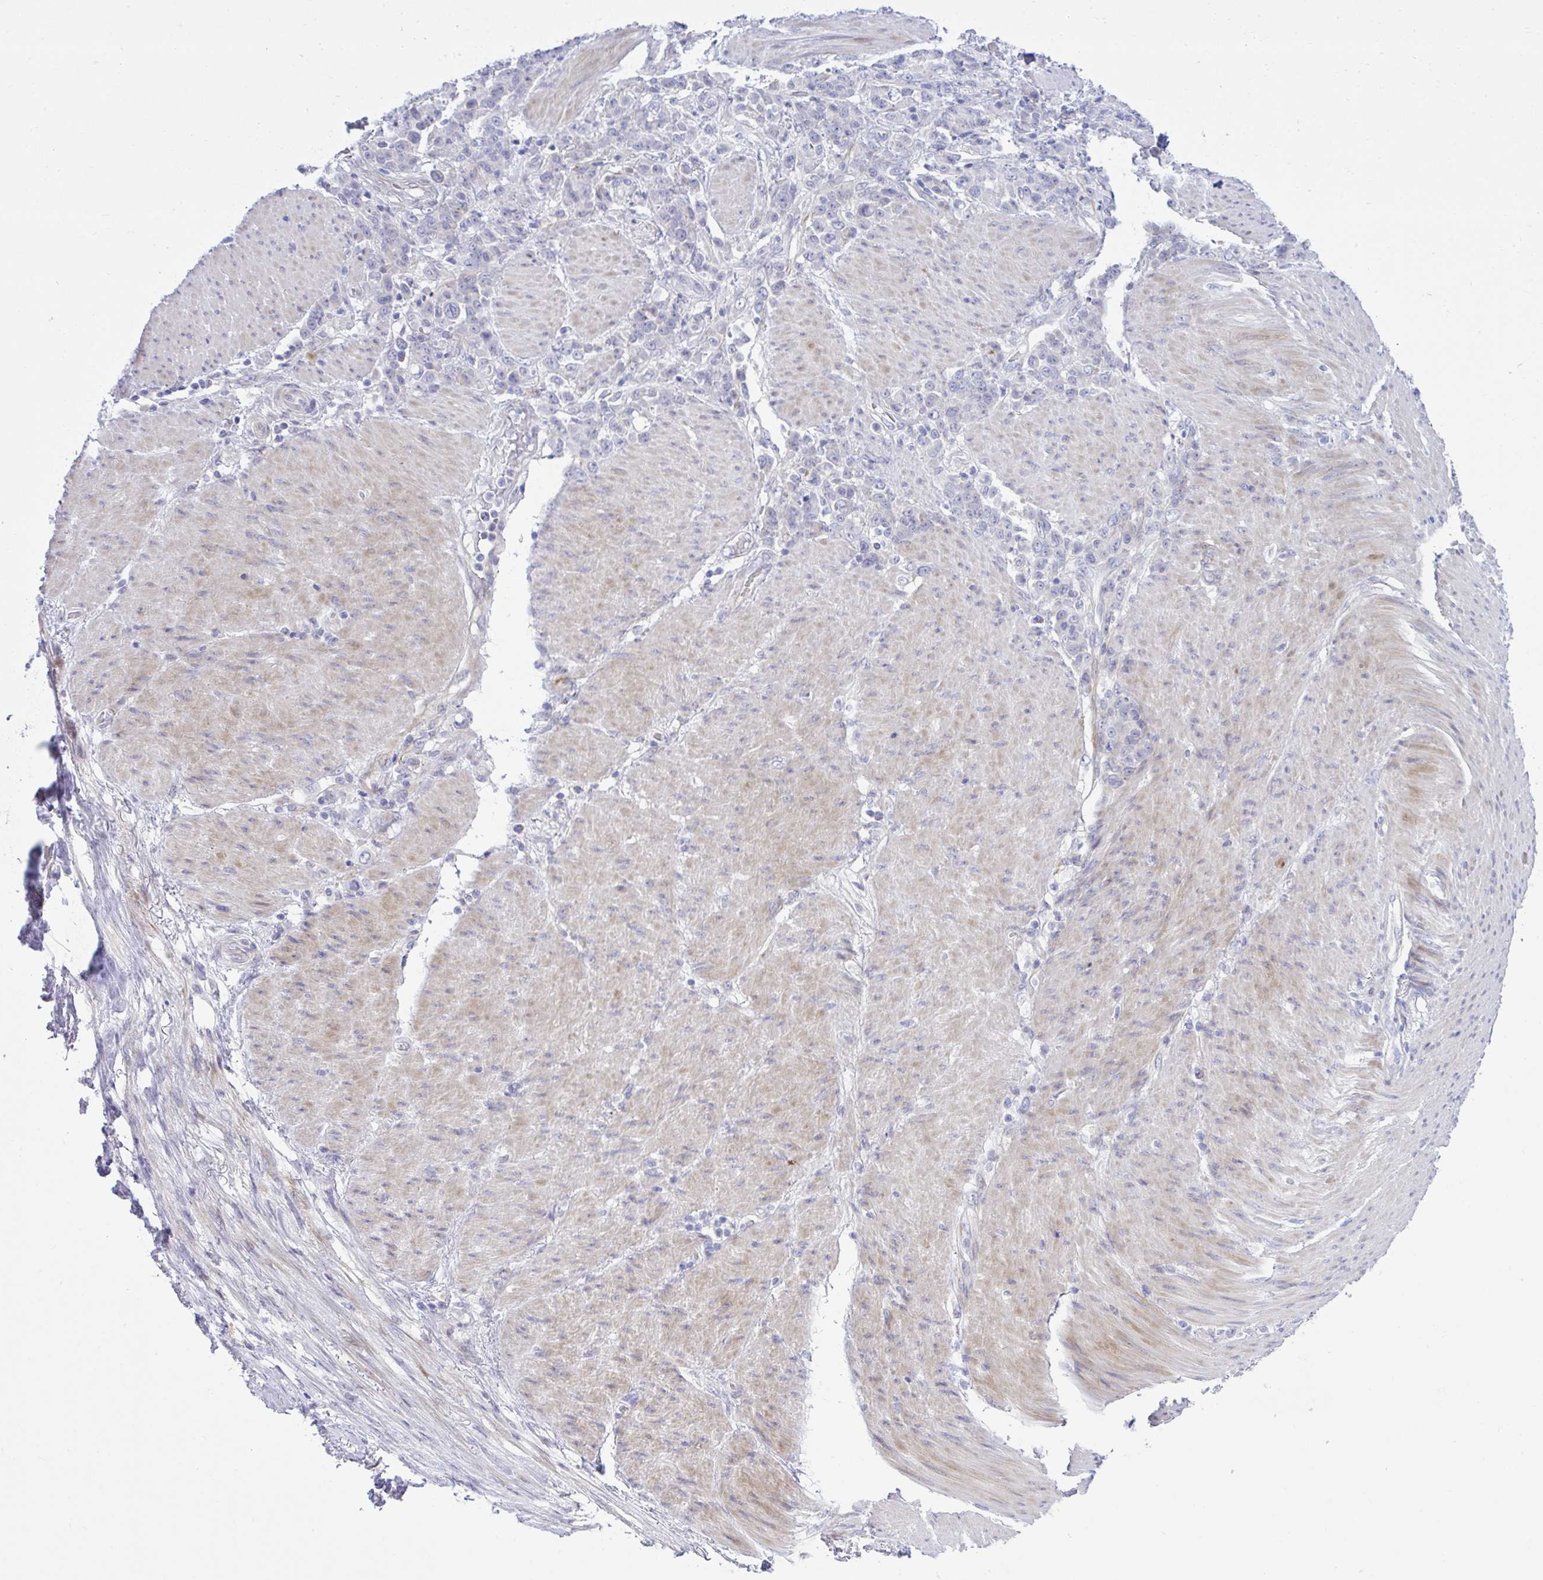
{"staining": {"intensity": "negative", "quantity": "none", "location": "none"}, "tissue": "stomach cancer", "cell_type": "Tumor cells", "image_type": "cancer", "snomed": [{"axis": "morphology", "description": "Adenocarcinoma, NOS"}, {"axis": "topography", "description": "Stomach"}], "caption": "This is an IHC photomicrograph of human stomach cancer. There is no staining in tumor cells.", "gene": "MED9", "patient": {"sex": "female", "age": 79}}